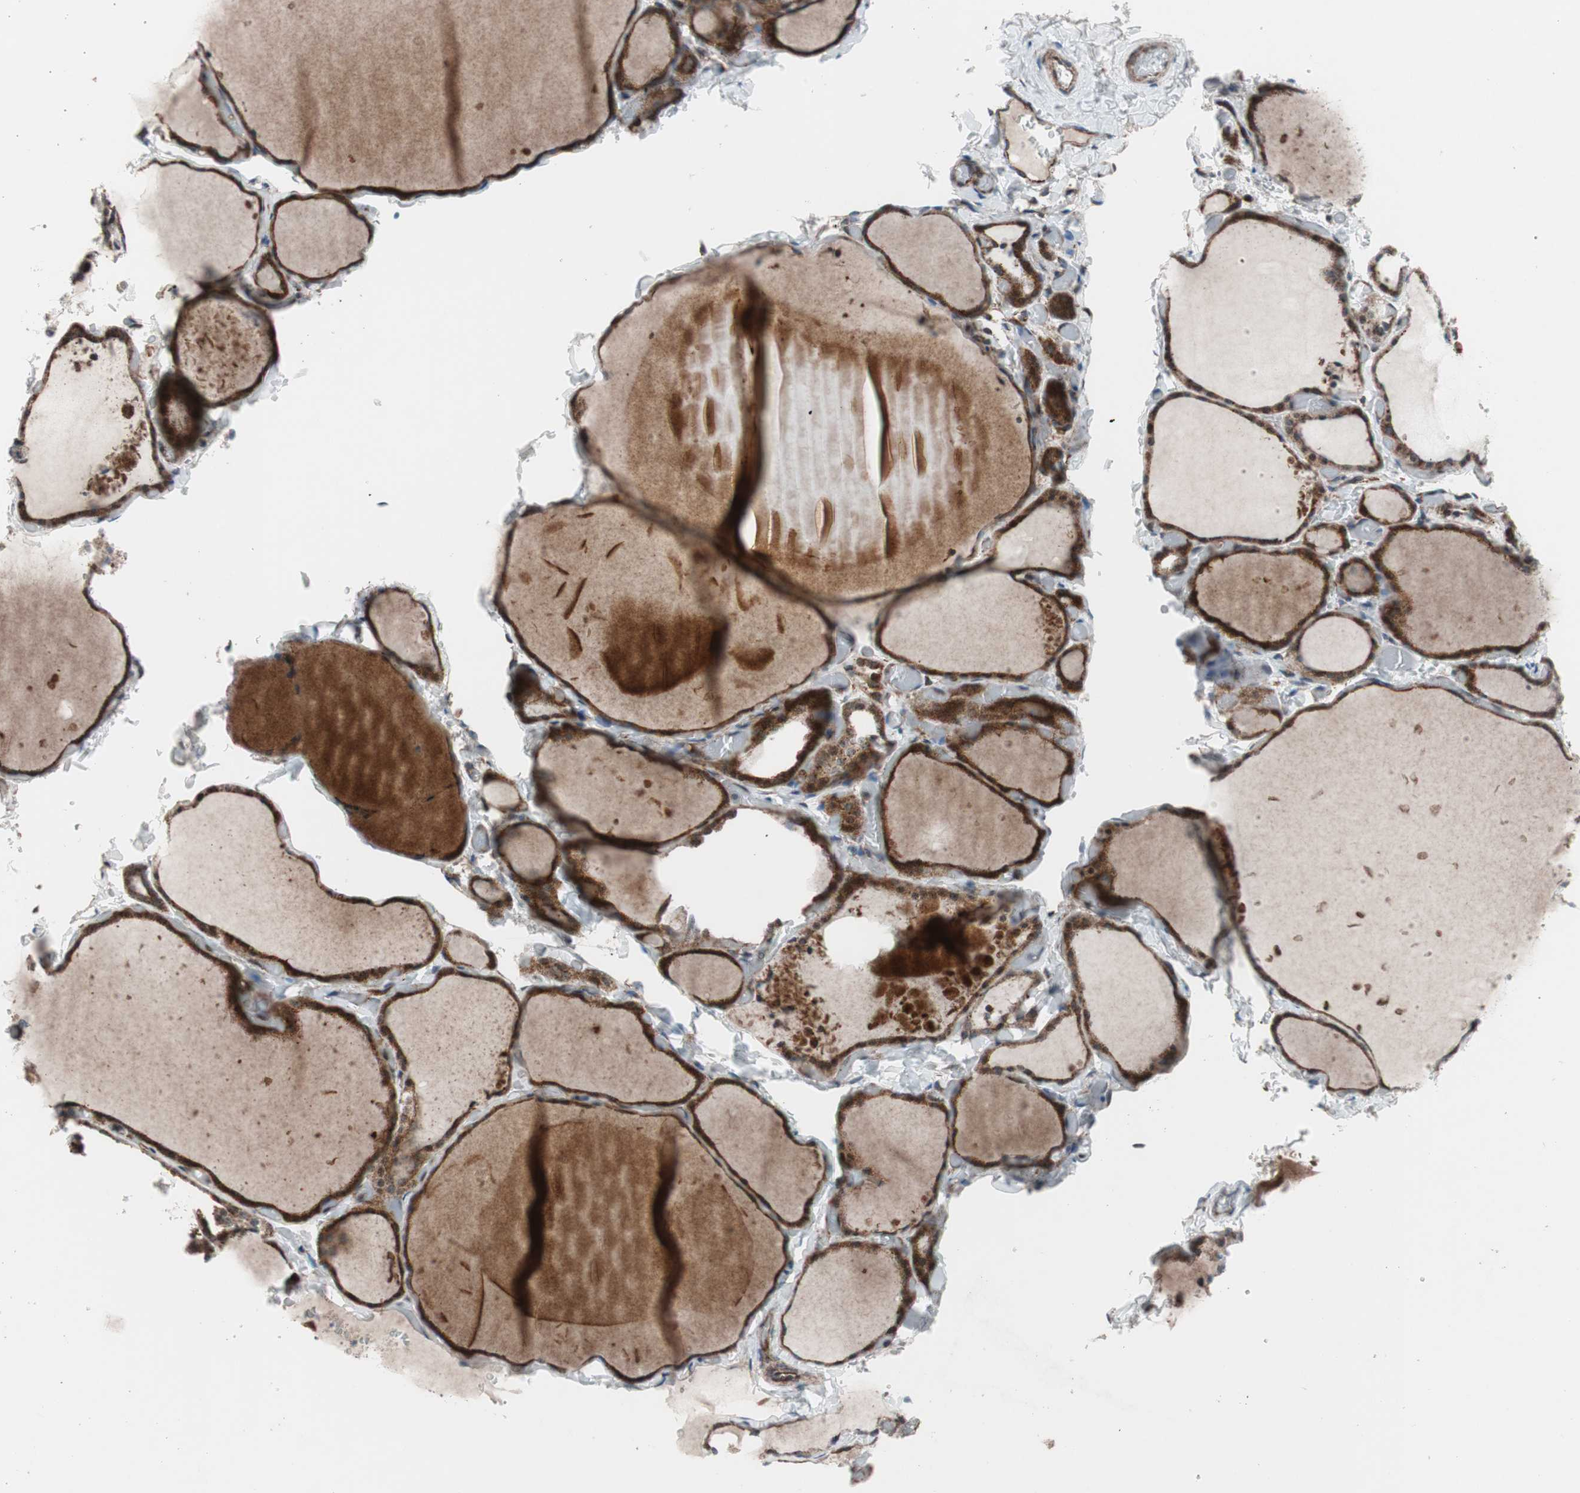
{"staining": {"intensity": "moderate", "quantity": ">75%", "location": "cytoplasmic/membranous"}, "tissue": "thyroid gland", "cell_type": "Glandular cells", "image_type": "normal", "snomed": [{"axis": "morphology", "description": "Normal tissue, NOS"}, {"axis": "topography", "description": "Thyroid gland"}], "caption": "Human thyroid gland stained with a brown dye shows moderate cytoplasmic/membranous positive positivity in approximately >75% of glandular cells.", "gene": "CCL14", "patient": {"sex": "female", "age": 22}}